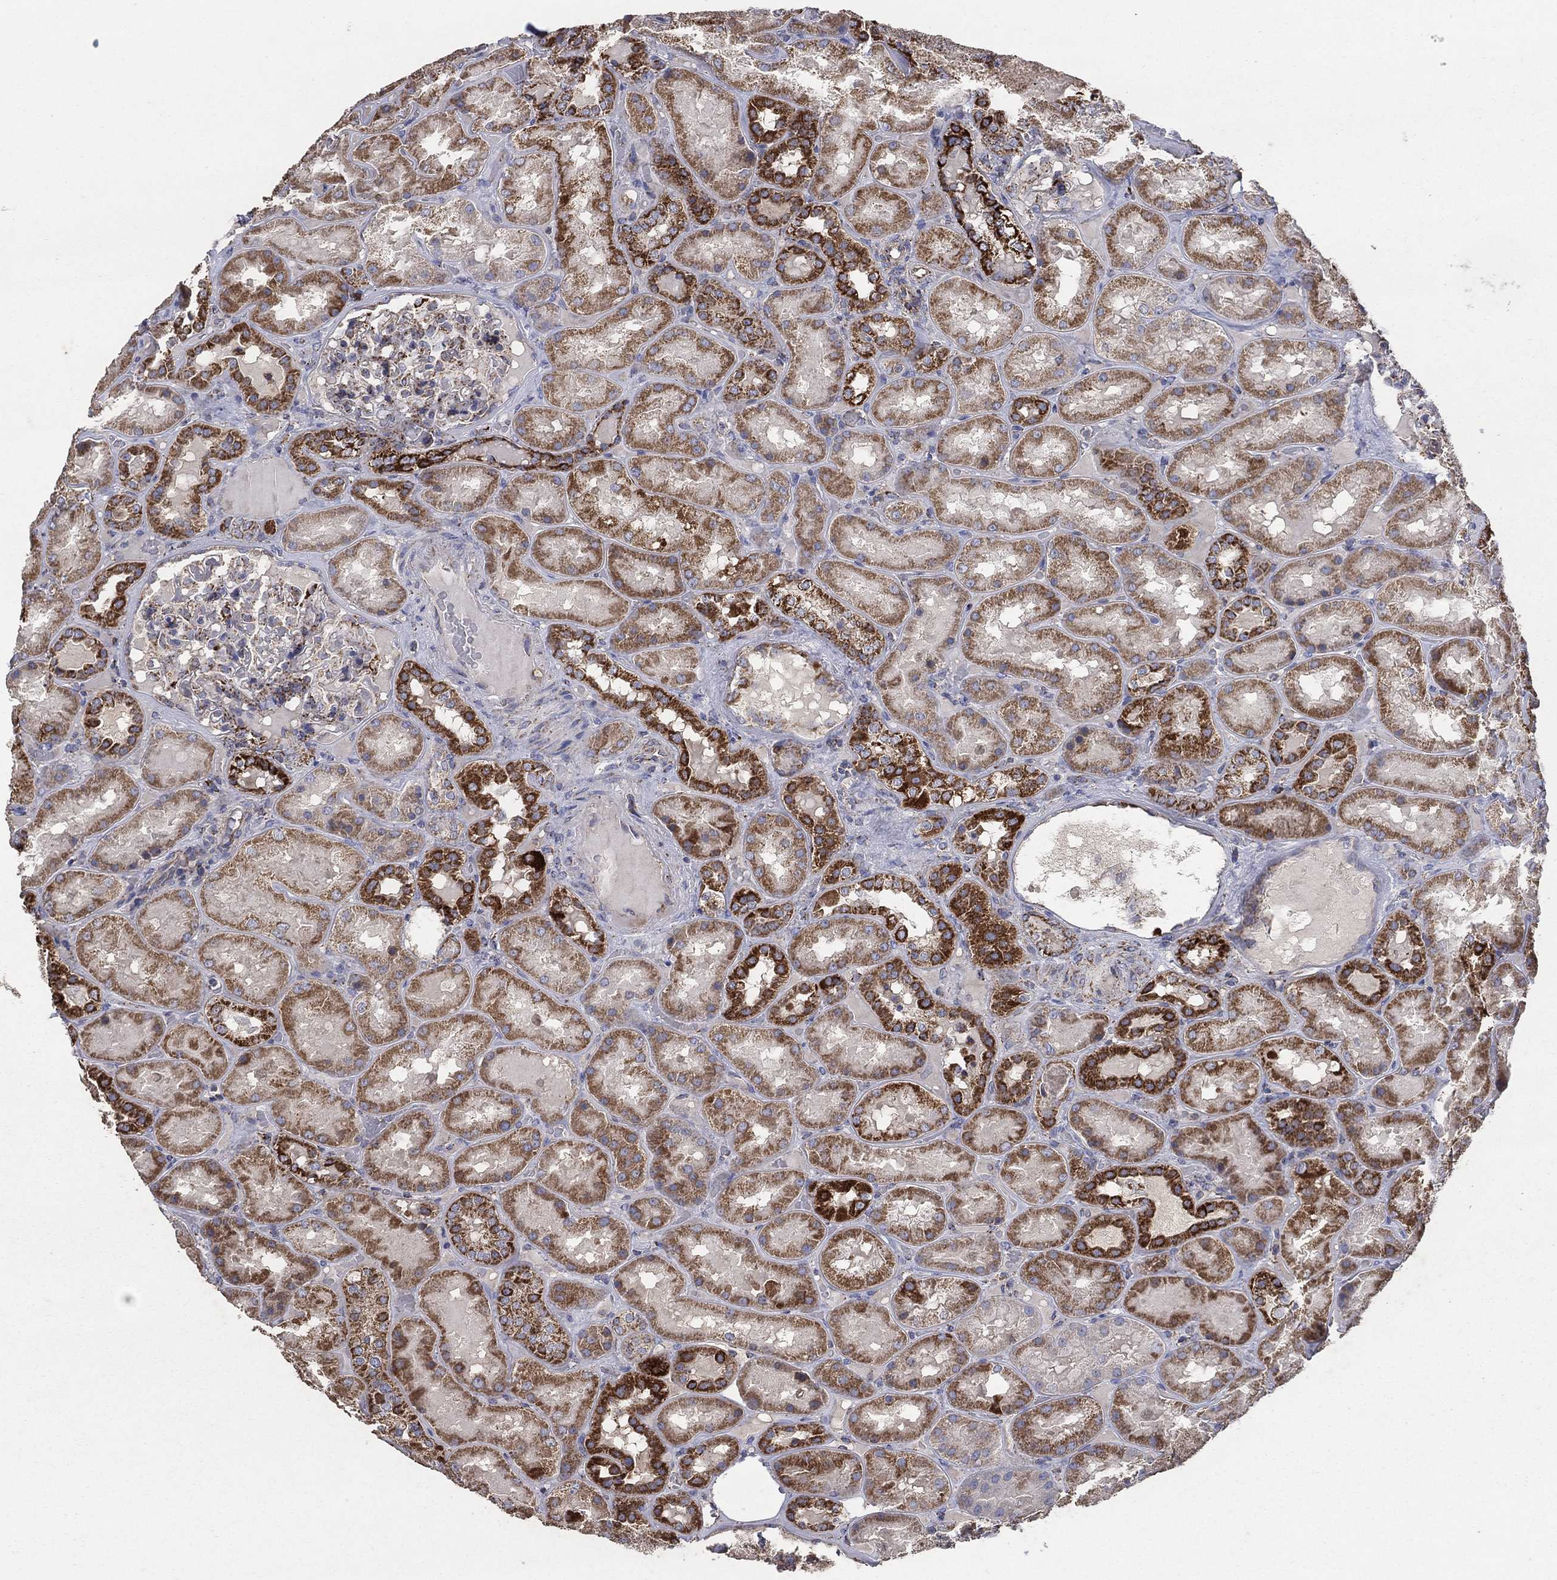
{"staining": {"intensity": "strong", "quantity": "<25%", "location": "cytoplasmic/membranous"}, "tissue": "kidney", "cell_type": "Cells in glomeruli", "image_type": "normal", "snomed": [{"axis": "morphology", "description": "Normal tissue, NOS"}, {"axis": "topography", "description": "Kidney"}], "caption": "This image displays IHC staining of unremarkable kidney, with medium strong cytoplasmic/membranous staining in approximately <25% of cells in glomeruli.", "gene": "PNPLA2", "patient": {"sex": "male", "age": 73}}